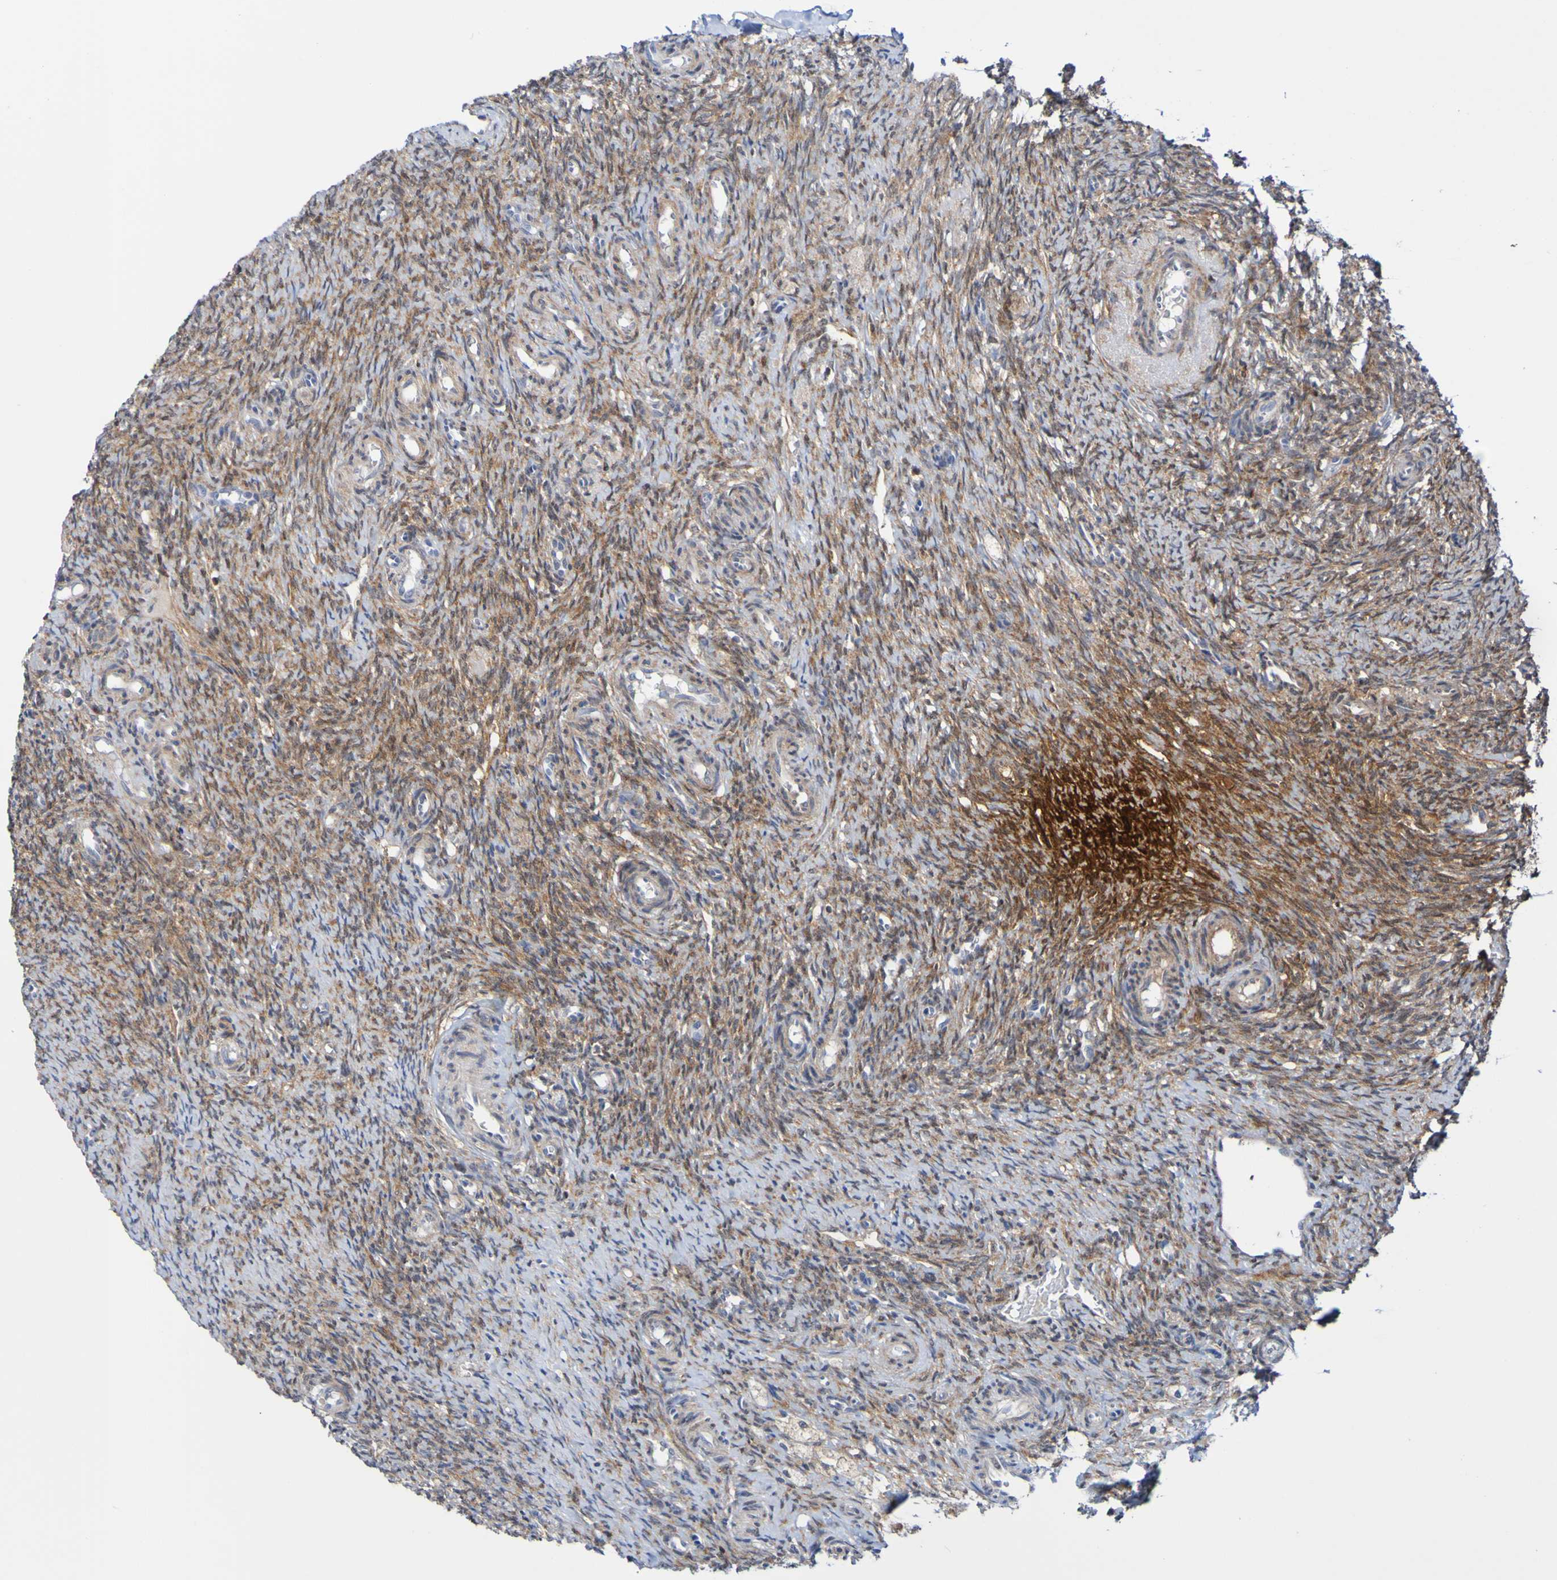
{"staining": {"intensity": "strong", "quantity": ">75%", "location": "cytoplasmic/membranous"}, "tissue": "ovary", "cell_type": "Follicle cells", "image_type": "normal", "snomed": [{"axis": "morphology", "description": "Normal tissue, NOS"}, {"axis": "topography", "description": "Ovary"}], "caption": "A high-resolution histopathology image shows immunohistochemistry staining of benign ovary, which demonstrates strong cytoplasmic/membranous positivity in about >75% of follicle cells. (DAB (3,3'-diaminobenzidine) IHC, brown staining for protein, blue staining for nuclei).", "gene": "ATIC", "patient": {"sex": "female", "age": 41}}